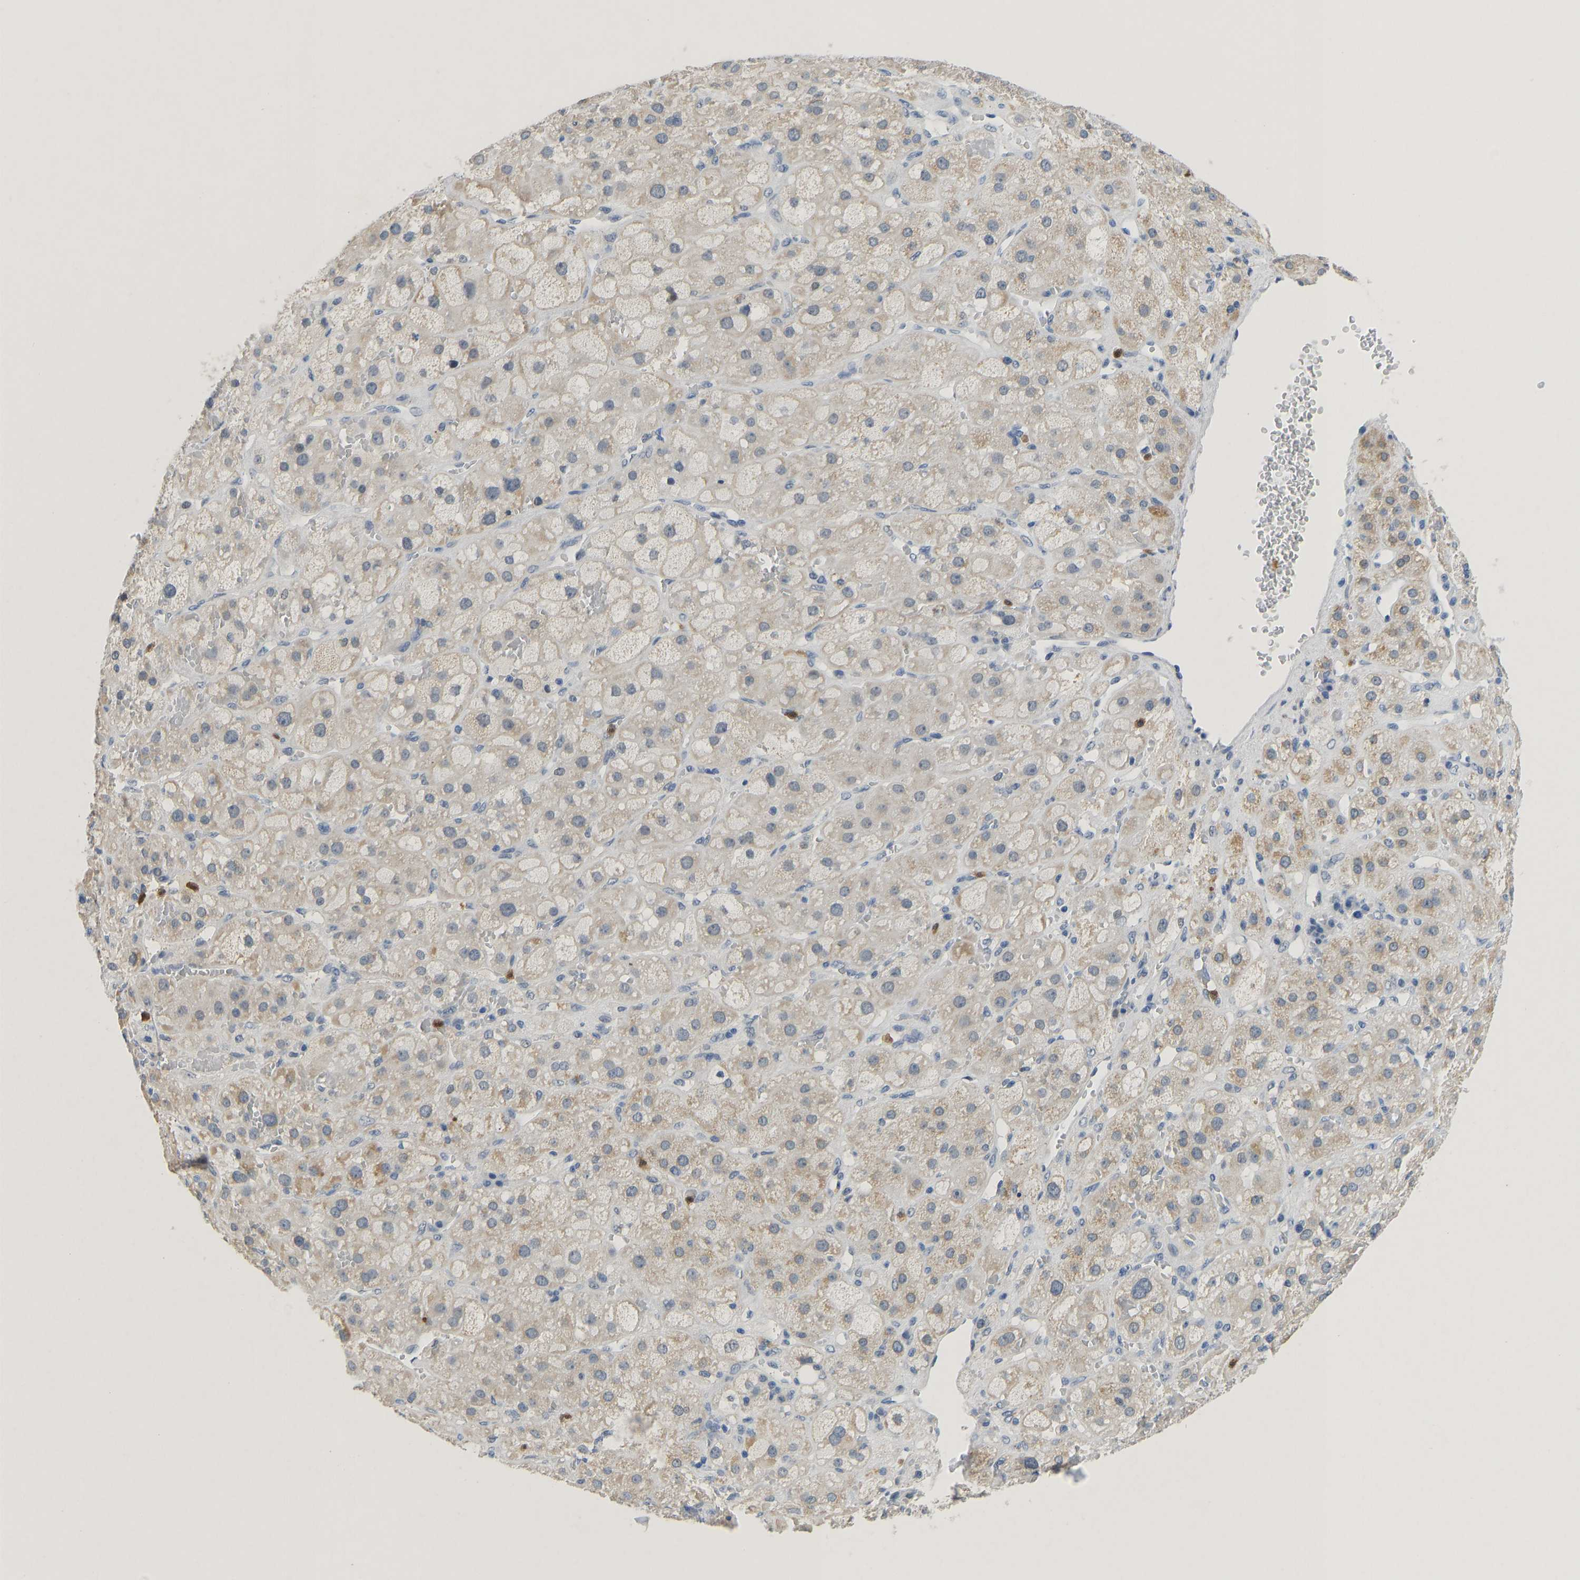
{"staining": {"intensity": "moderate", "quantity": "<25%", "location": "cytoplasmic/membranous"}, "tissue": "adrenal gland", "cell_type": "Glandular cells", "image_type": "normal", "snomed": [{"axis": "morphology", "description": "Normal tissue, NOS"}, {"axis": "topography", "description": "Adrenal gland"}], "caption": "This micrograph displays benign adrenal gland stained with immunohistochemistry (IHC) to label a protein in brown. The cytoplasmic/membranous of glandular cells show moderate positivity for the protein. Nuclei are counter-stained blue.", "gene": "TXNDC2", "patient": {"sex": "female", "age": 47}}